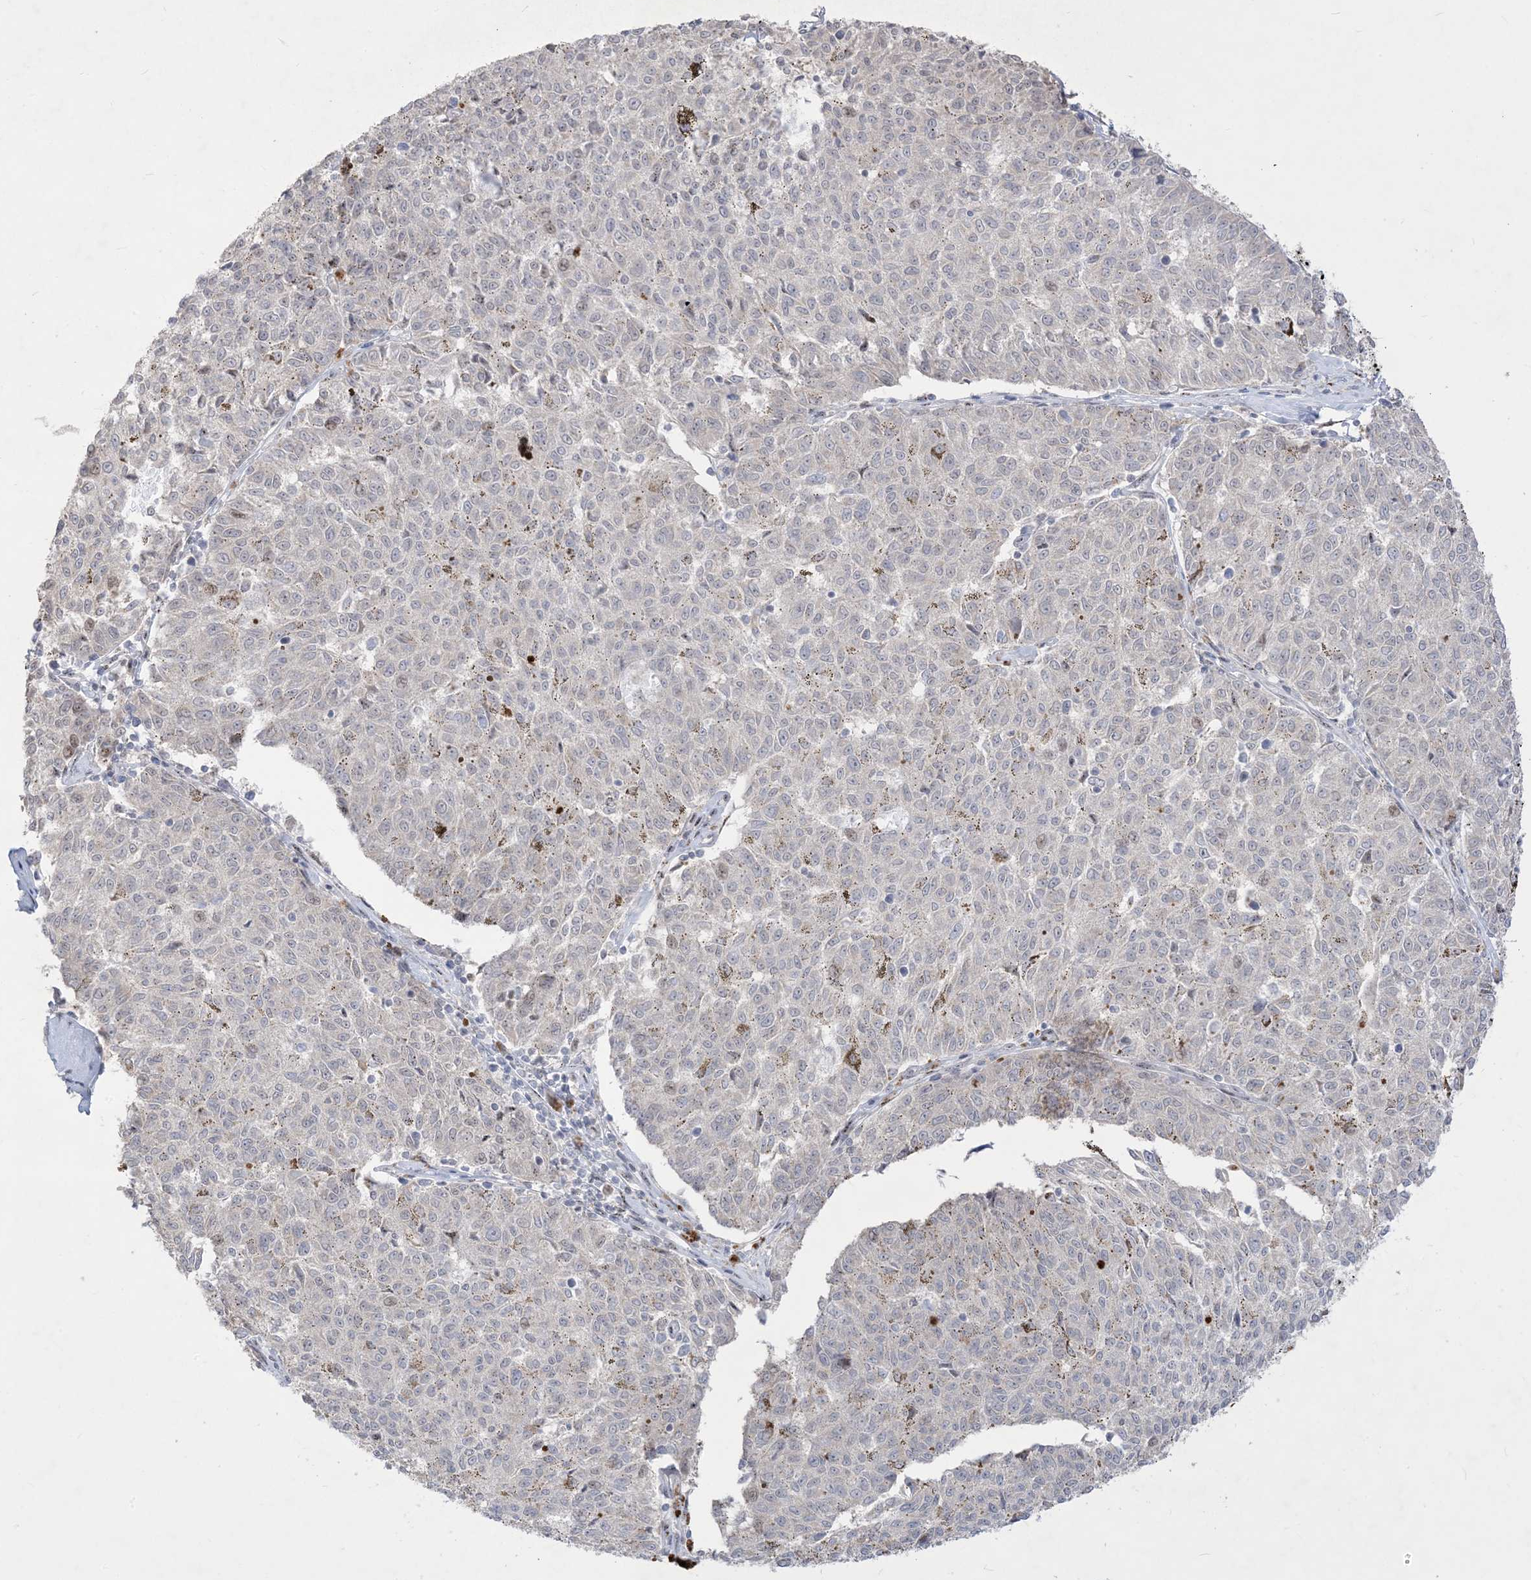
{"staining": {"intensity": "weak", "quantity": "<25%", "location": "nuclear"}, "tissue": "melanoma", "cell_type": "Tumor cells", "image_type": "cancer", "snomed": [{"axis": "morphology", "description": "Malignant melanoma, NOS"}, {"axis": "topography", "description": "Skin"}], "caption": "Immunohistochemical staining of malignant melanoma reveals no significant expression in tumor cells.", "gene": "BHLHE40", "patient": {"sex": "female", "age": 72}}